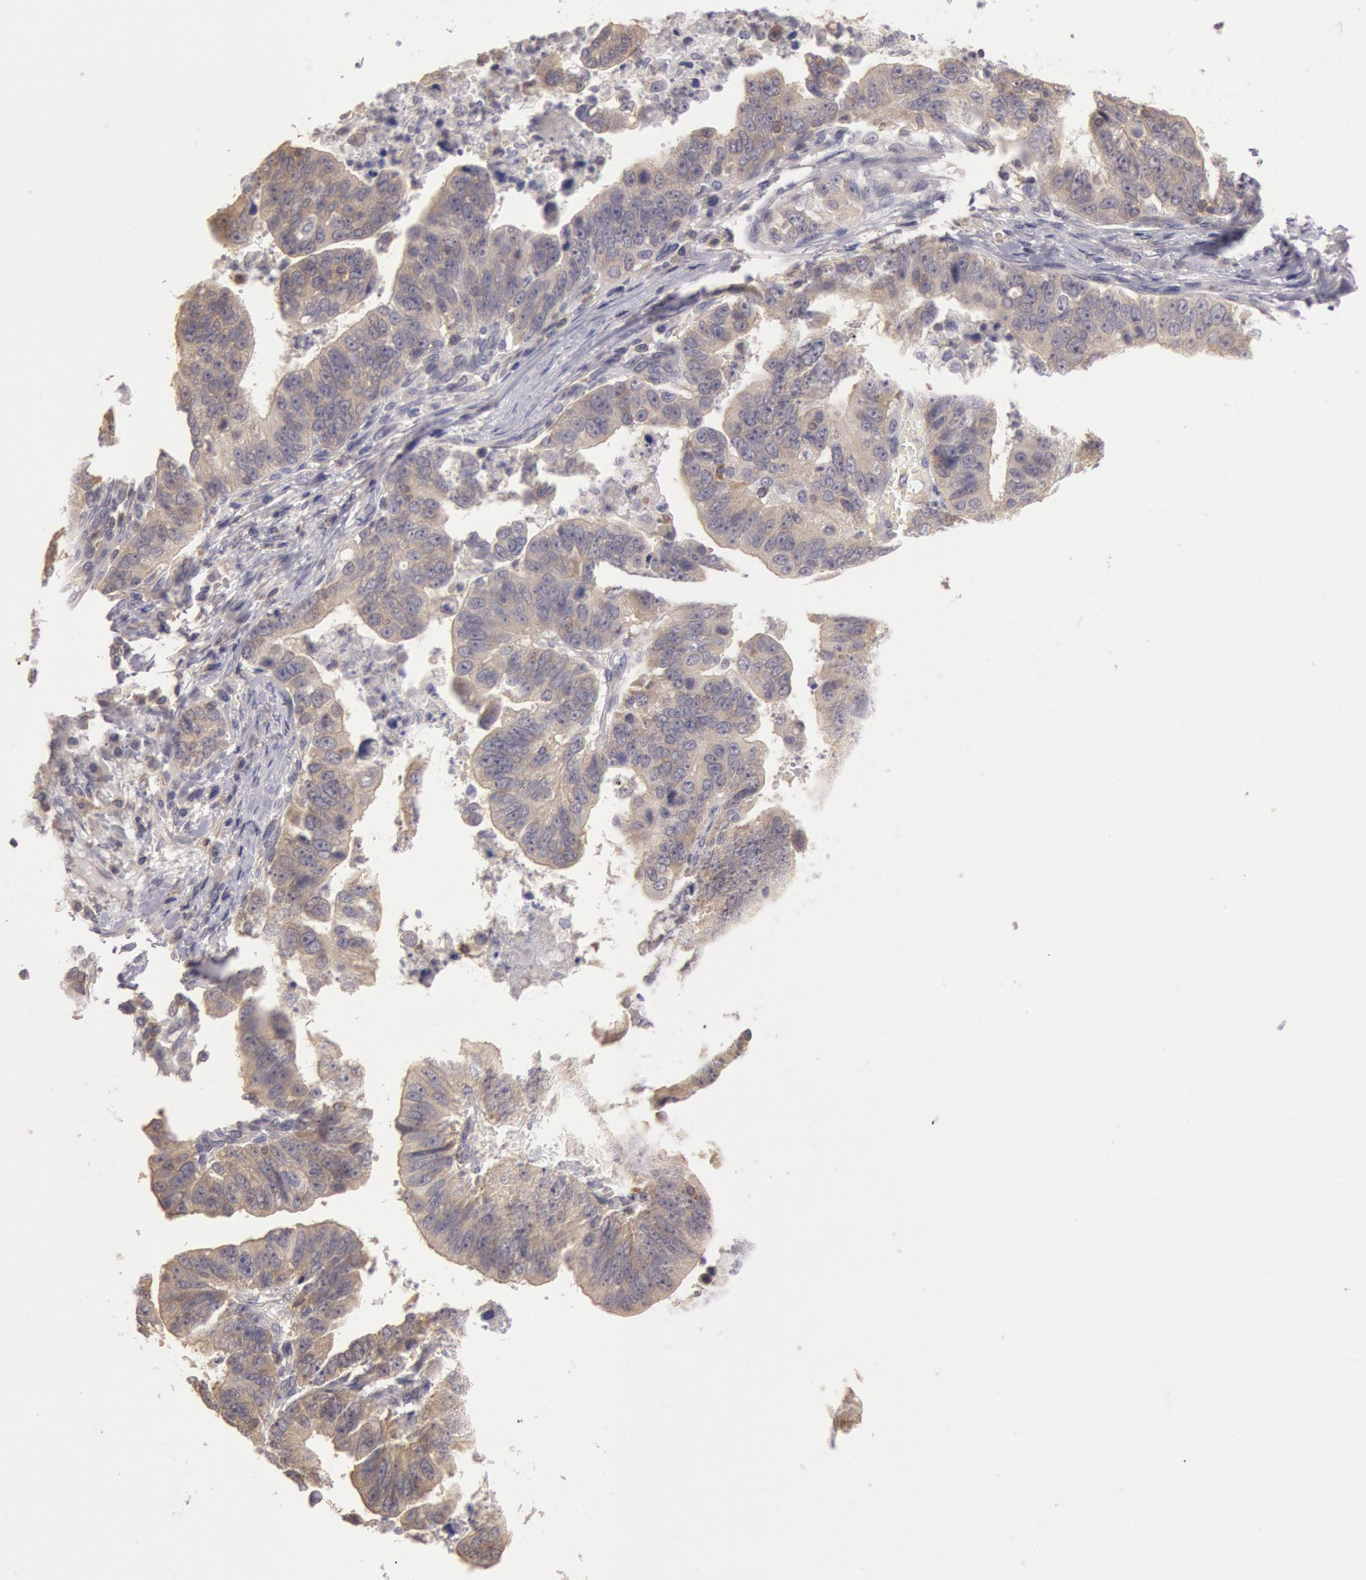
{"staining": {"intensity": "weak", "quantity": ">75%", "location": "cytoplasmic/membranous"}, "tissue": "stomach cancer", "cell_type": "Tumor cells", "image_type": "cancer", "snomed": [{"axis": "morphology", "description": "Adenocarcinoma, NOS"}, {"axis": "topography", "description": "Stomach, upper"}], "caption": "A photomicrograph of human adenocarcinoma (stomach) stained for a protein demonstrates weak cytoplasmic/membranous brown staining in tumor cells.", "gene": "NMT2", "patient": {"sex": "female", "age": 50}}